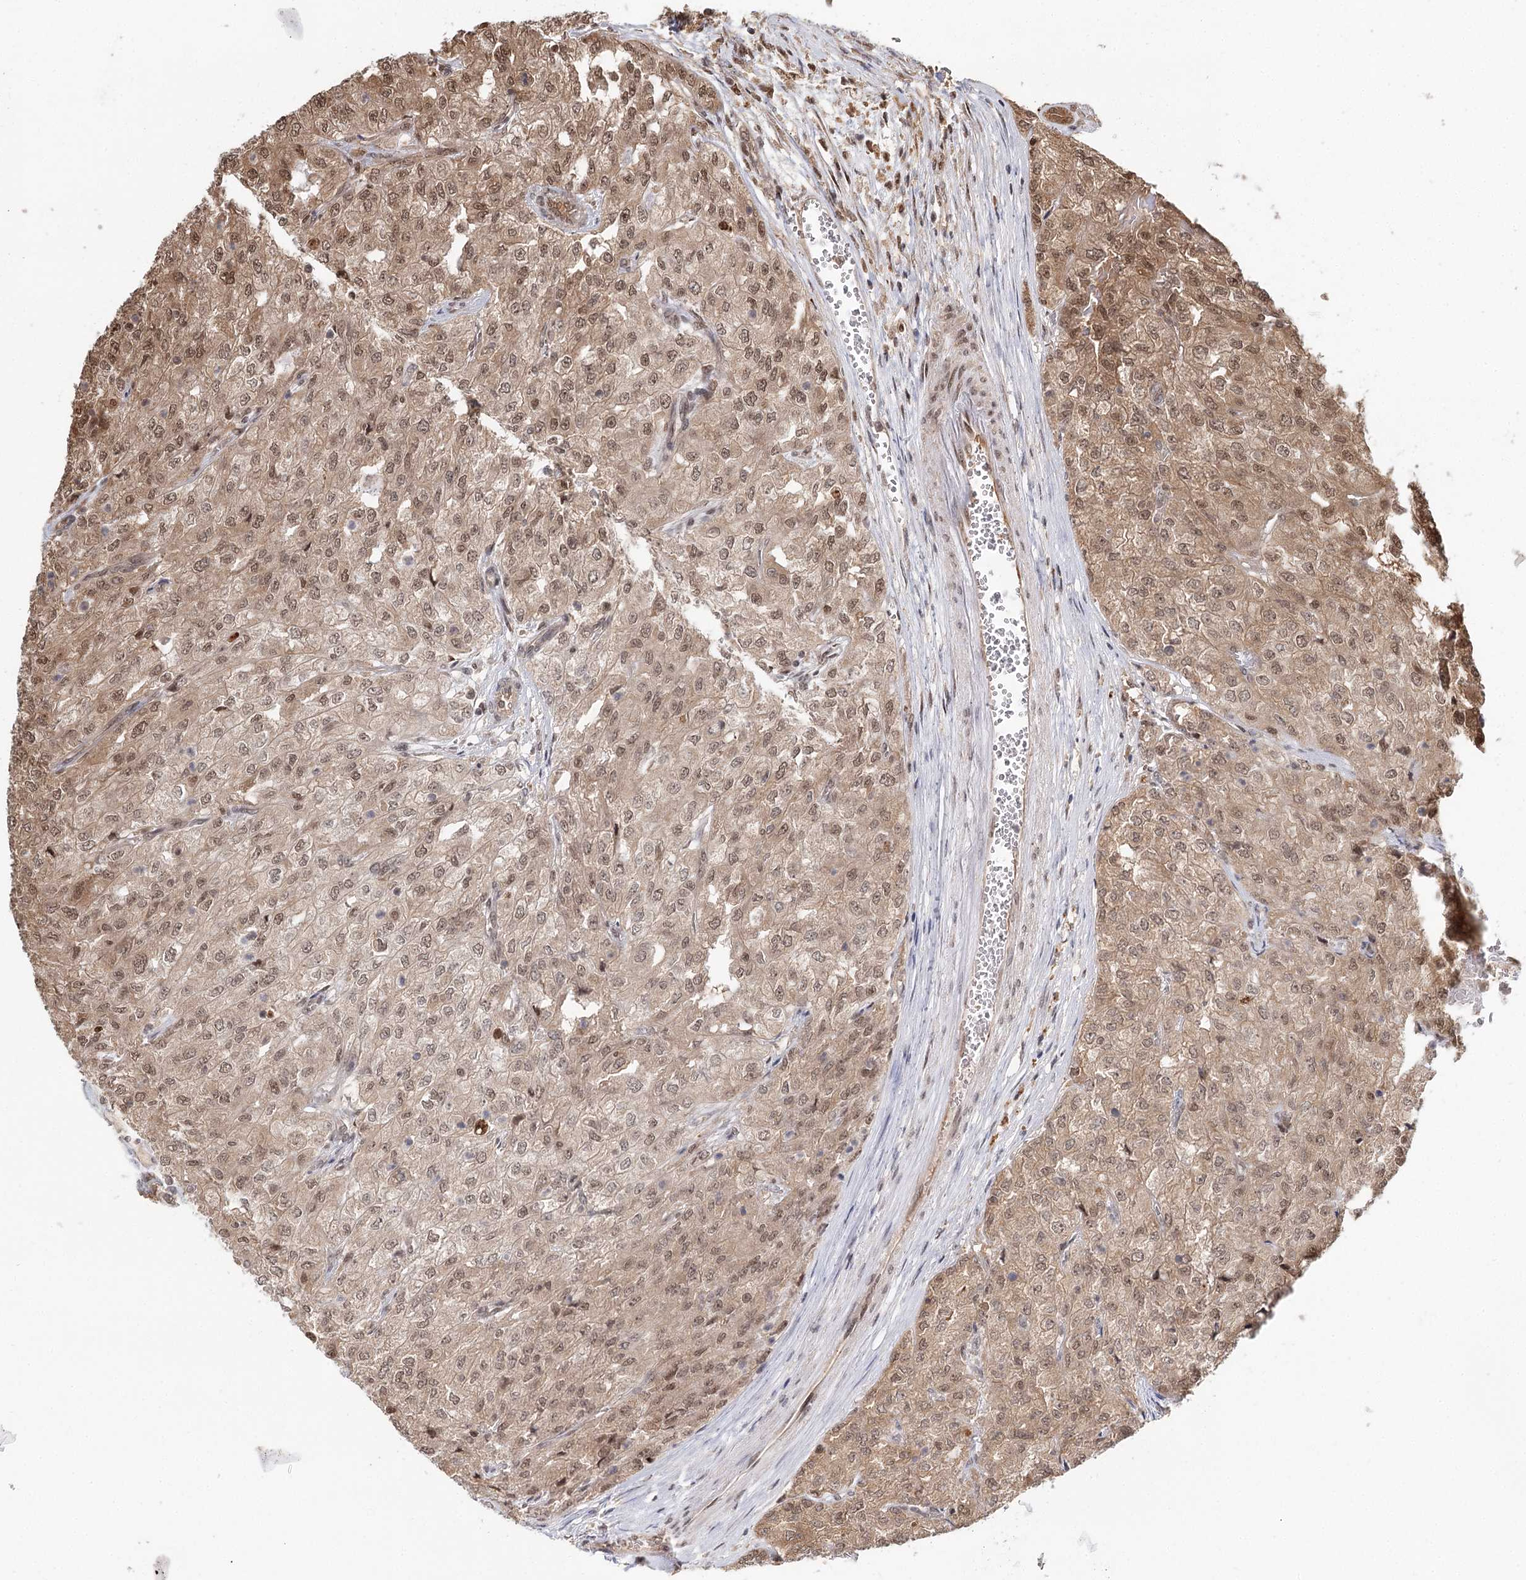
{"staining": {"intensity": "weak", "quantity": ">75%", "location": "nuclear"}, "tissue": "renal cancer", "cell_type": "Tumor cells", "image_type": "cancer", "snomed": [{"axis": "morphology", "description": "Adenocarcinoma, NOS"}, {"axis": "topography", "description": "Kidney"}], "caption": "Immunohistochemistry (IHC) staining of renal cancer, which demonstrates low levels of weak nuclear expression in approximately >75% of tumor cells indicating weak nuclear protein expression. The staining was performed using DAB (3,3'-diaminobenzidine) (brown) for protein detection and nuclei were counterstained in hematoxylin (blue).", "gene": "N6AMT1", "patient": {"sex": "female", "age": 54}}